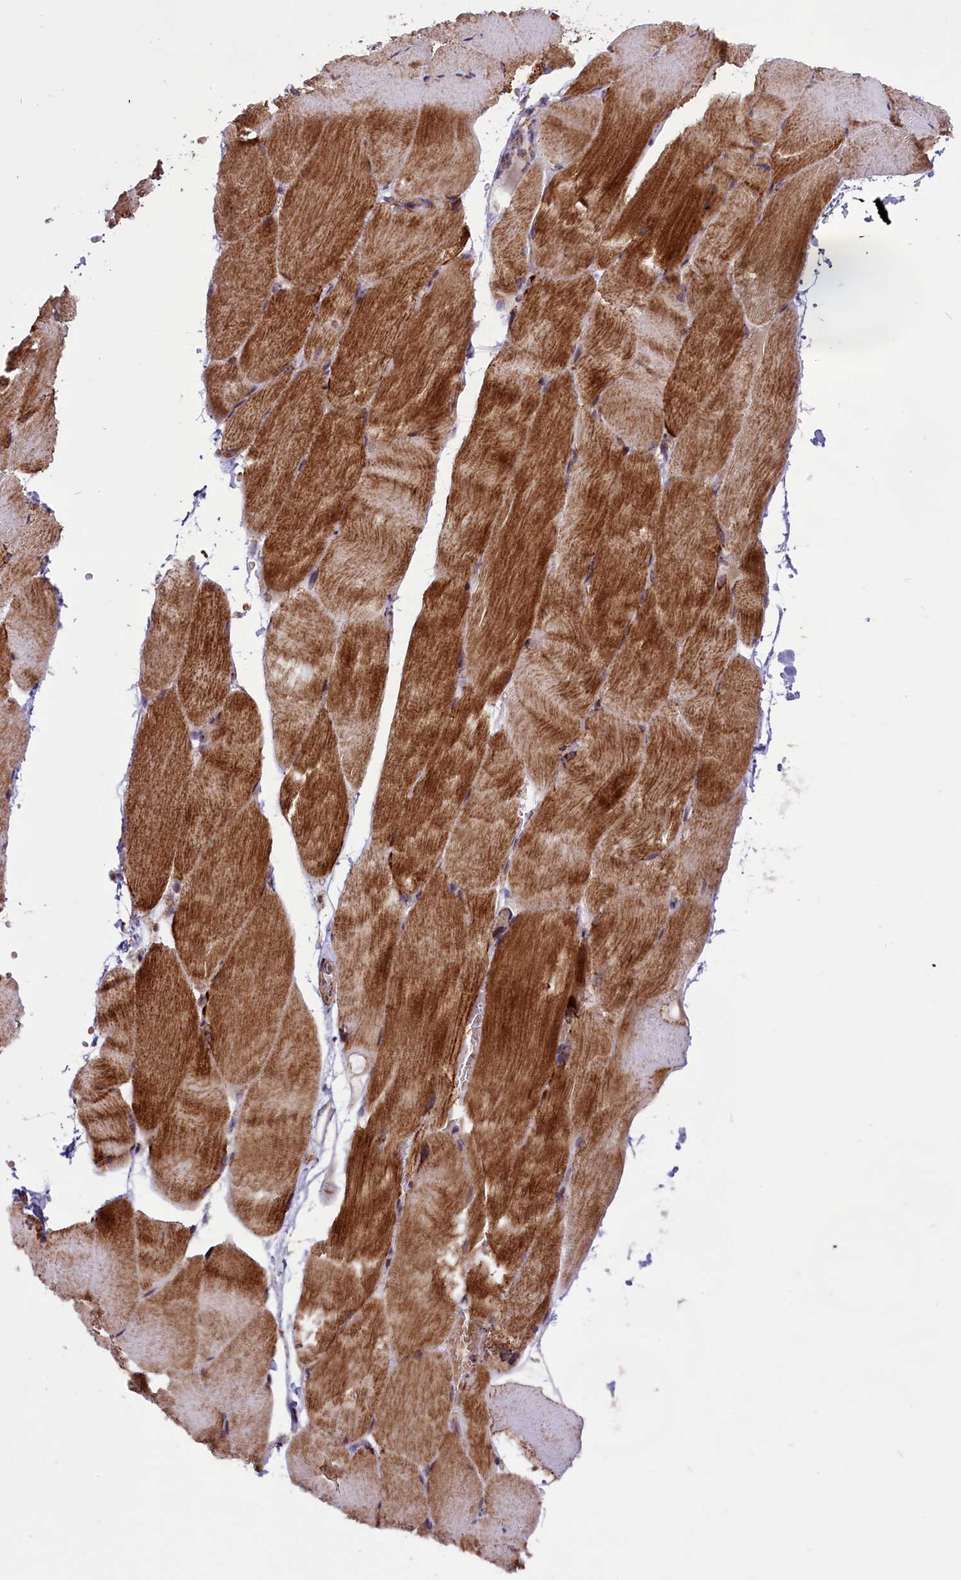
{"staining": {"intensity": "strong", "quantity": "25%-75%", "location": "cytoplasmic/membranous"}, "tissue": "skeletal muscle", "cell_type": "Myocytes", "image_type": "normal", "snomed": [{"axis": "morphology", "description": "Normal tissue, NOS"}, {"axis": "topography", "description": "Skeletal muscle"}, {"axis": "topography", "description": "Parathyroid gland"}], "caption": "Myocytes display strong cytoplasmic/membranous positivity in about 25%-75% of cells in unremarkable skeletal muscle.", "gene": "NDUFS5", "patient": {"sex": "female", "age": 37}}